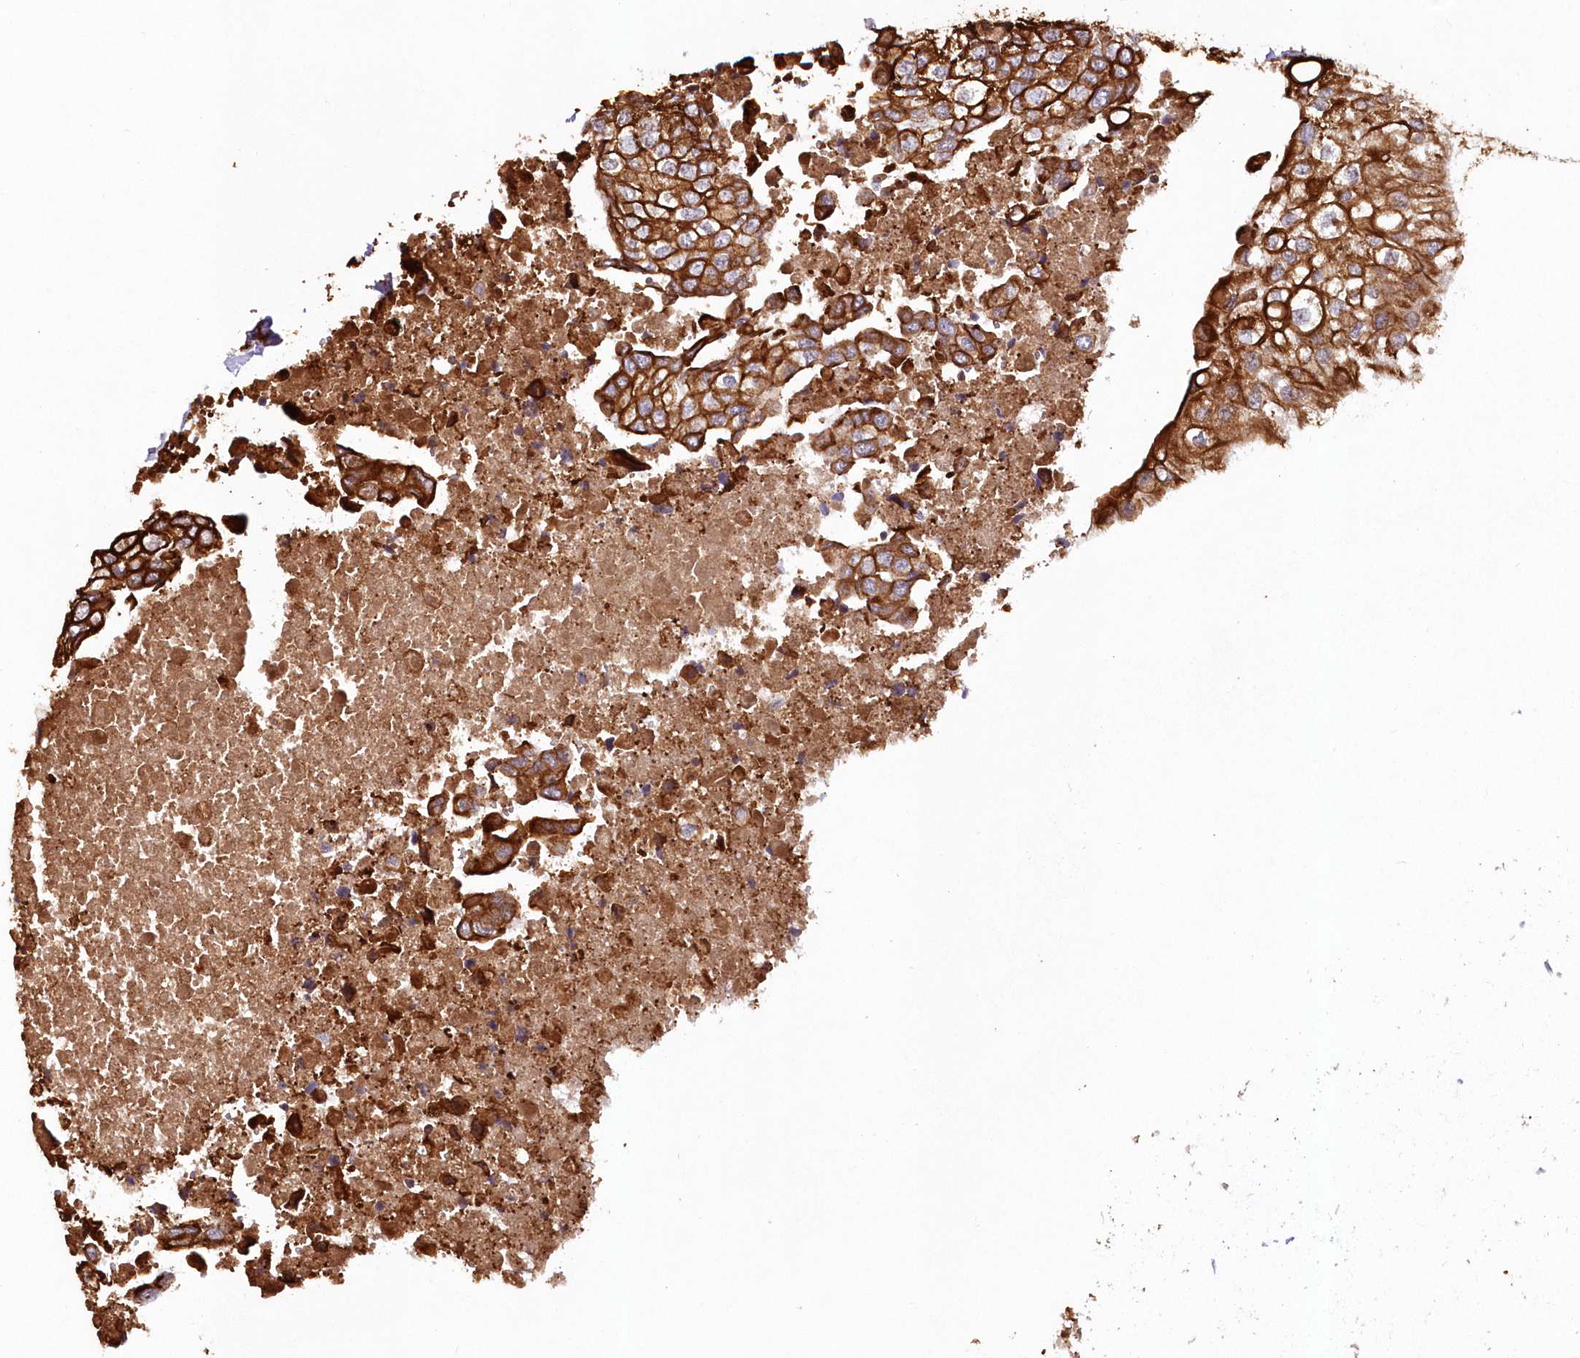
{"staining": {"intensity": "strong", "quantity": ">75%", "location": "cytoplasmic/membranous"}, "tissue": "urothelial cancer", "cell_type": "Tumor cells", "image_type": "cancer", "snomed": [{"axis": "morphology", "description": "Urothelial carcinoma, High grade"}, {"axis": "topography", "description": "Urinary bladder"}], "caption": "A histopathology image showing strong cytoplasmic/membranous staining in approximately >75% of tumor cells in urothelial cancer, as visualized by brown immunohistochemical staining.", "gene": "SNED1", "patient": {"sex": "male", "age": 64}}